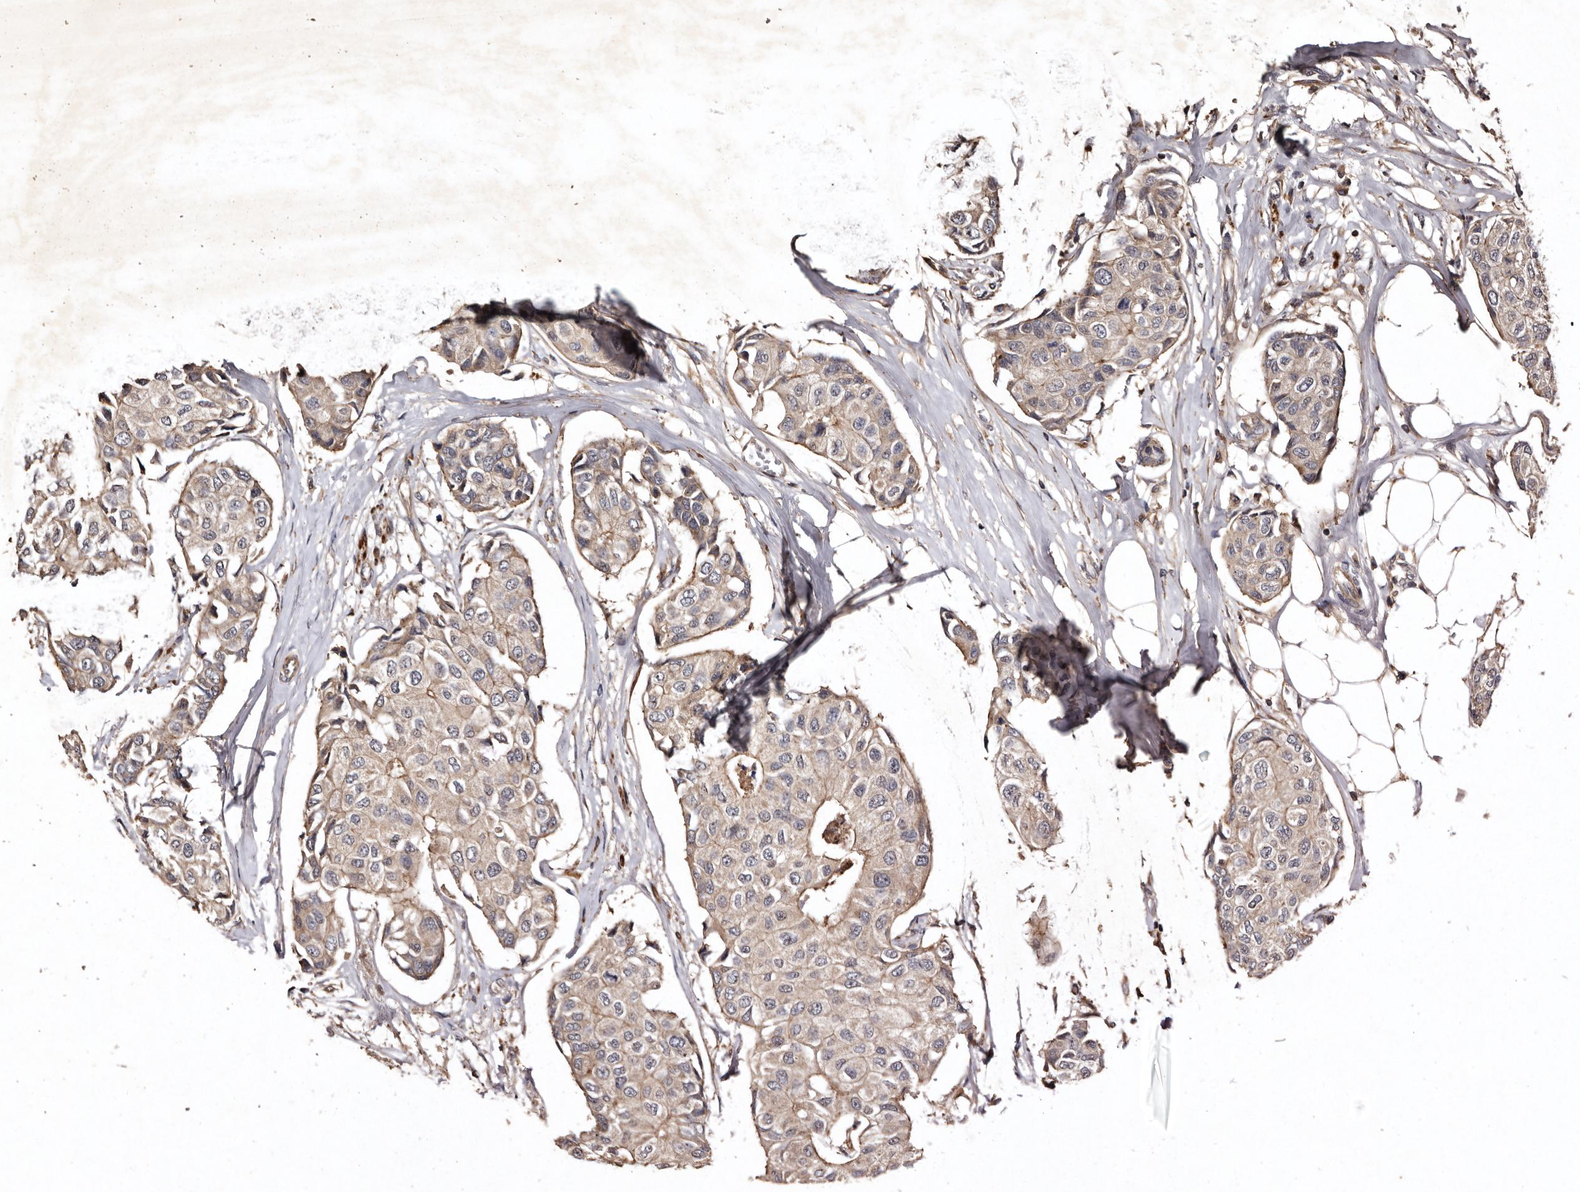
{"staining": {"intensity": "weak", "quantity": "<25%", "location": "cytoplasmic/membranous"}, "tissue": "breast cancer", "cell_type": "Tumor cells", "image_type": "cancer", "snomed": [{"axis": "morphology", "description": "Duct carcinoma"}, {"axis": "topography", "description": "Breast"}], "caption": "This is an immunohistochemistry (IHC) image of human invasive ductal carcinoma (breast). There is no positivity in tumor cells.", "gene": "PRKD3", "patient": {"sex": "female", "age": 80}}